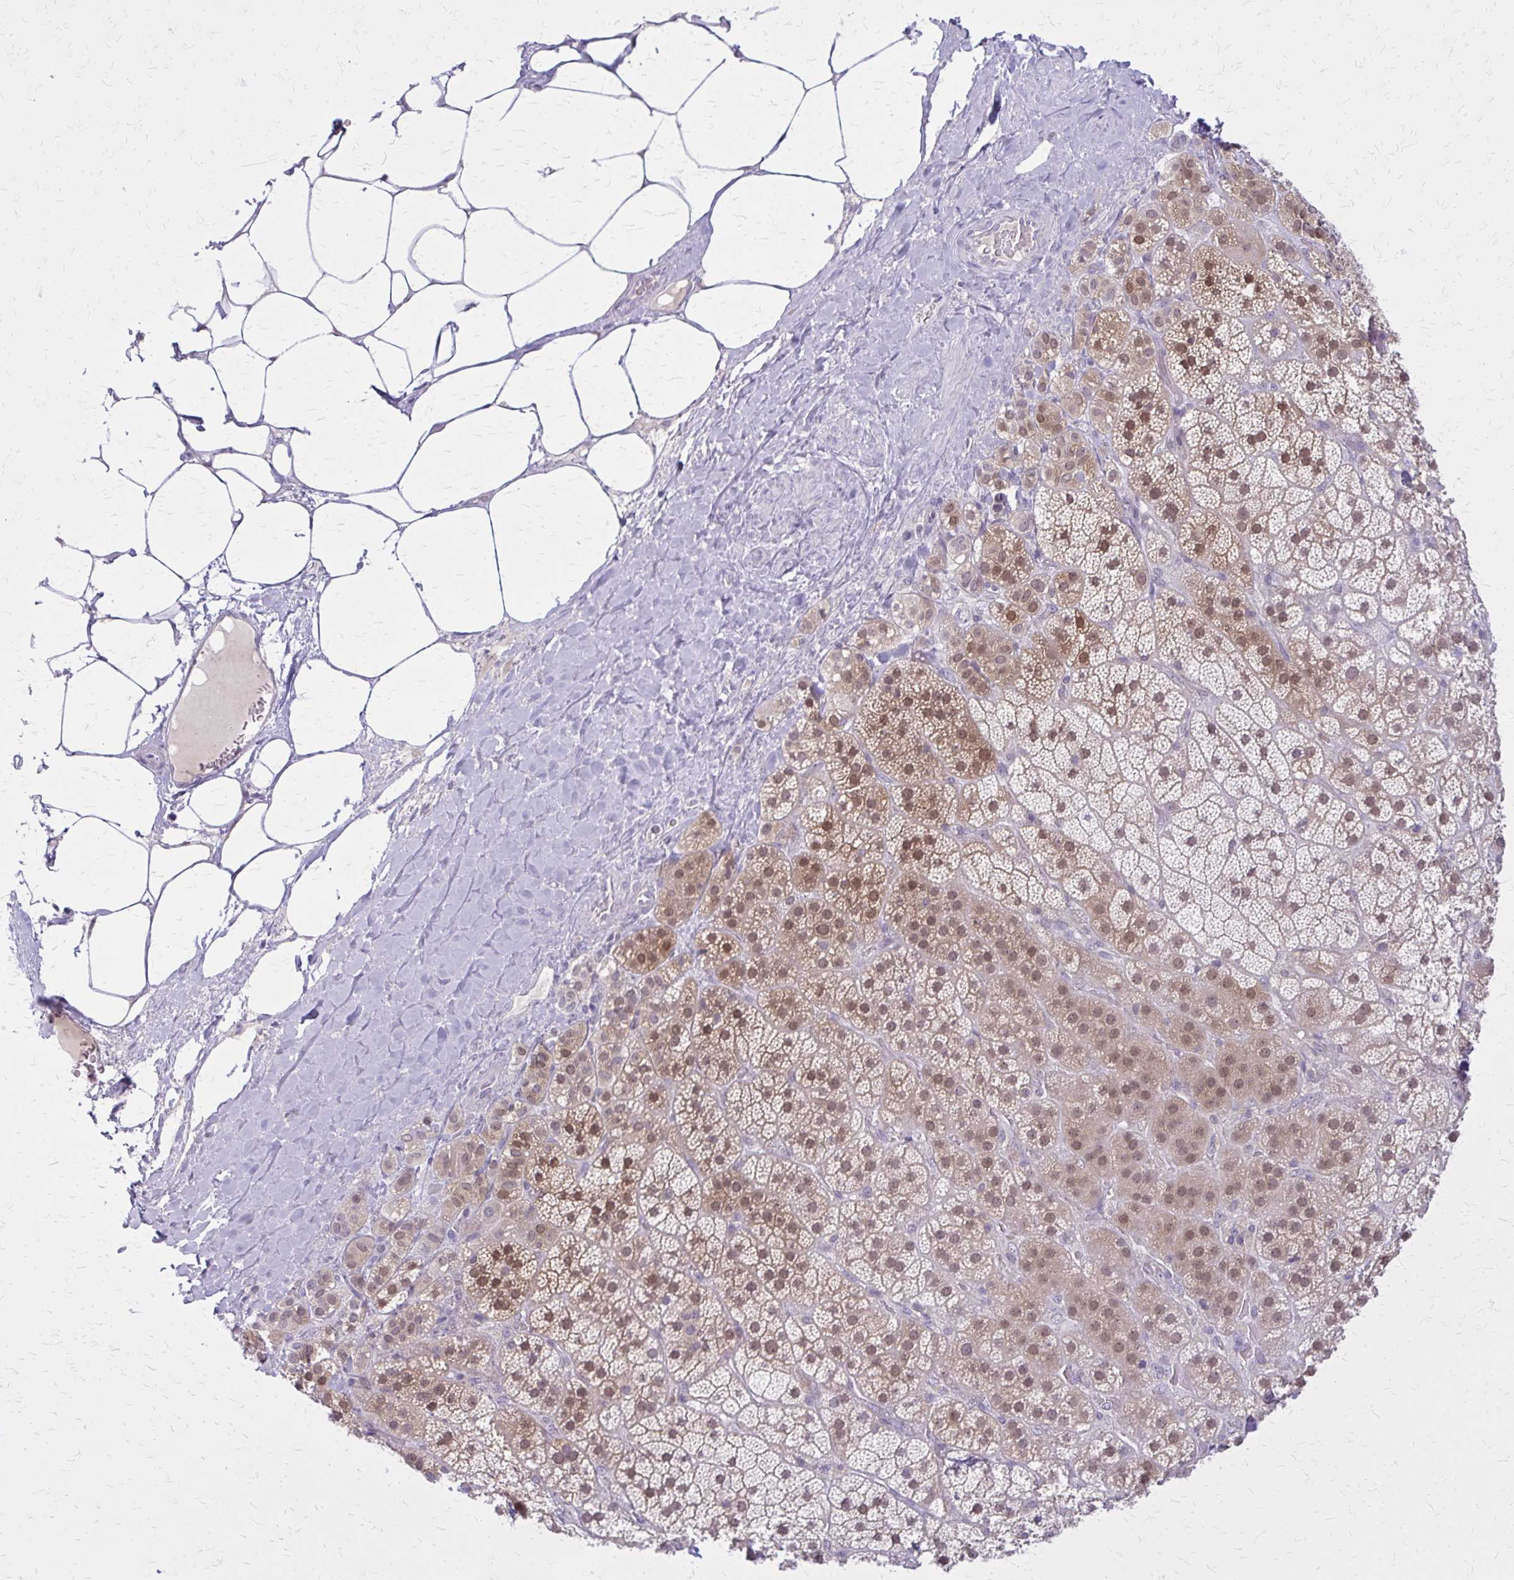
{"staining": {"intensity": "moderate", "quantity": ">75%", "location": "cytoplasmic/membranous,nuclear"}, "tissue": "adrenal gland", "cell_type": "Glandular cells", "image_type": "normal", "snomed": [{"axis": "morphology", "description": "Normal tissue, NOS"}, {"axis": "topography", "description": "Adrenal gland"}], "caption": "Immunohistochemistry photomicrograph of normal human adrenal gland stained for a protein (brown), which shows medium levels of moderate cytoplasmic/membranous,nuclear positivity in about >75% of glandular cells.", "gene": "GLRX", "patient": {"sex": "male", "age": 57}}